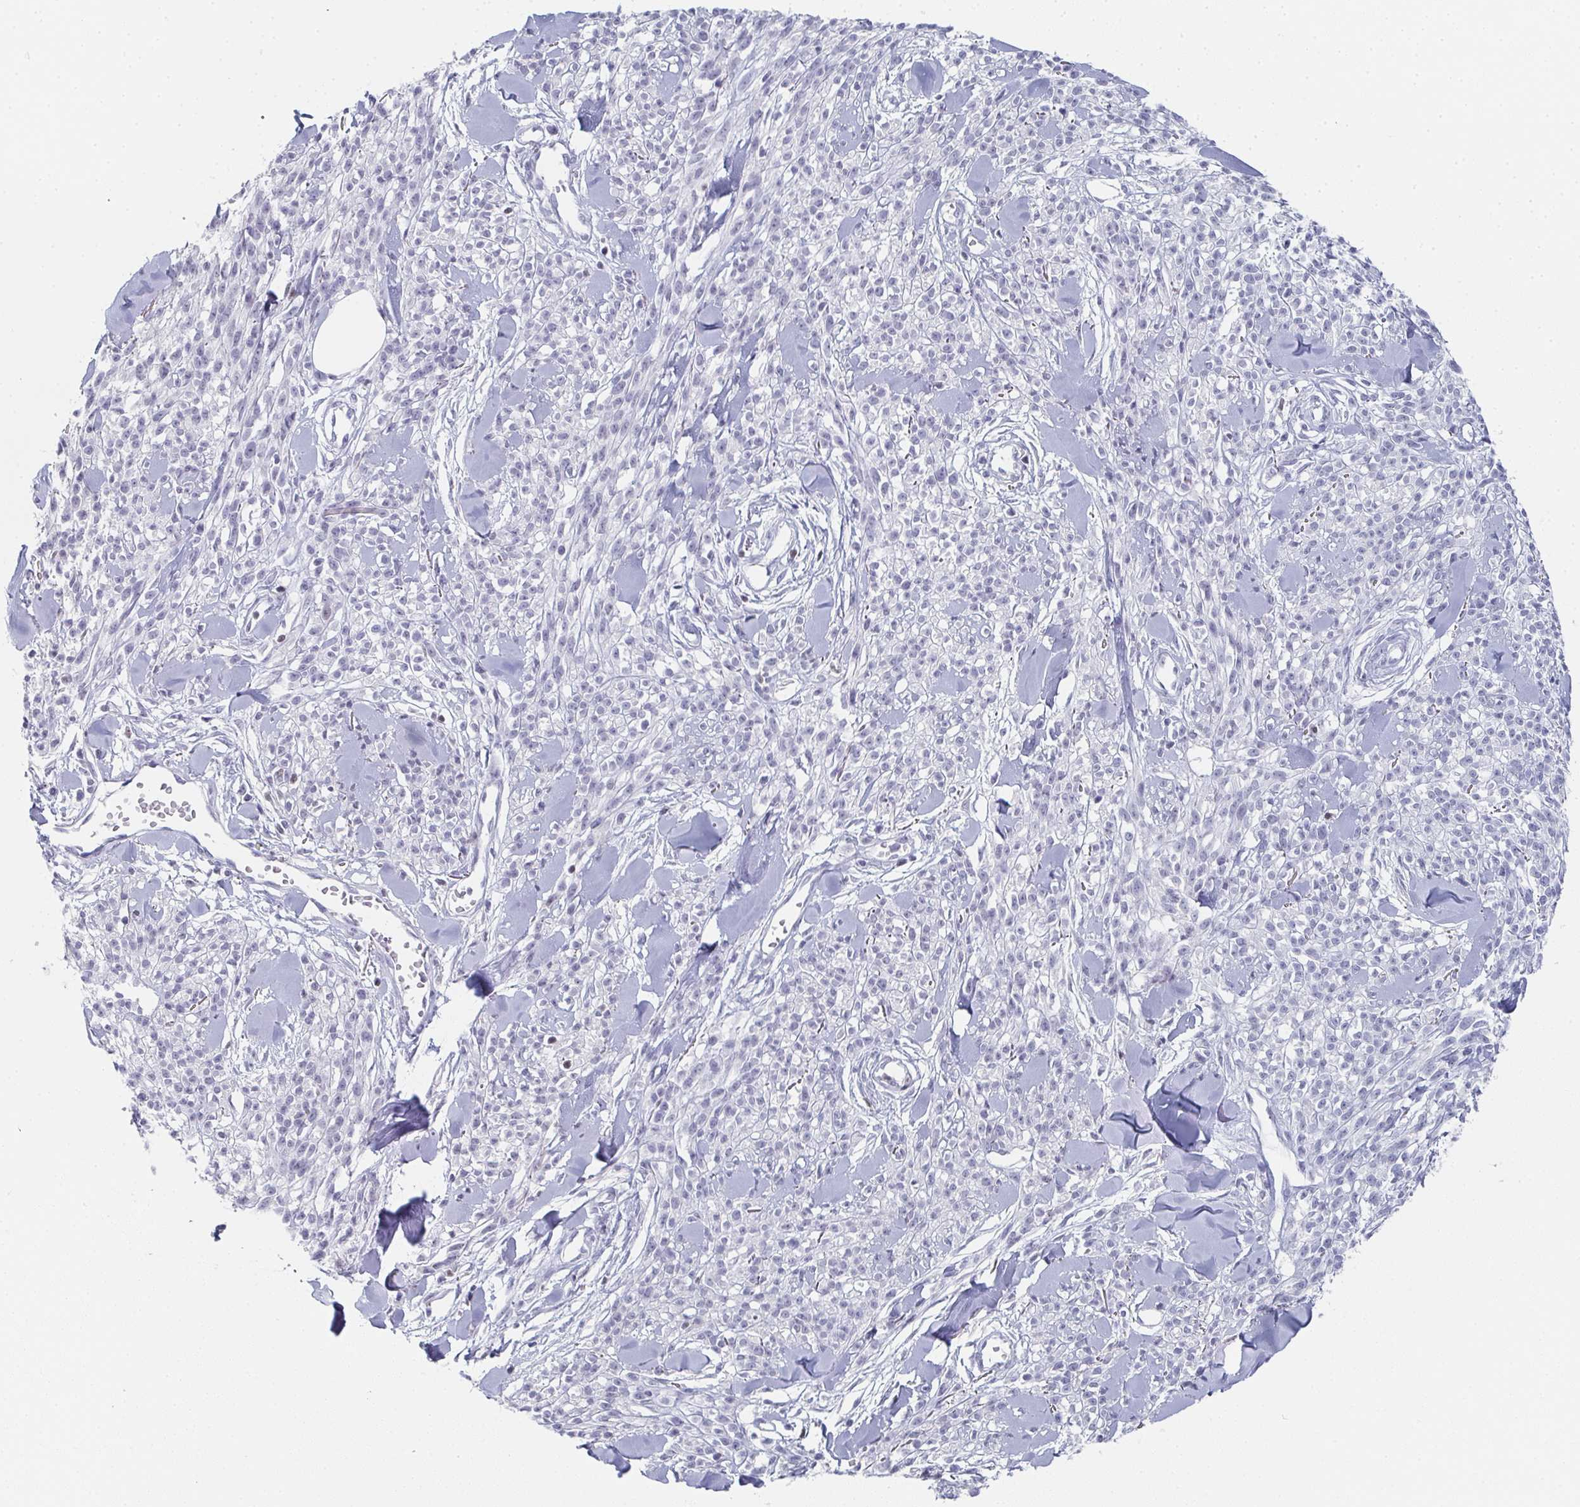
{"staining": {"intensity": "negative", "quantity": "none", "location": "none"}, "tissue": "melanoma", "cell_type": "Tumor cells", "image_type": "cancer", "snomed": [{"axis": "morphology", "description": "Malignant melanoma, NOS"}, {"axis": "topography", "description": "Skin"}, {"axis": "topography", "description": "Skin of trunk"}], "caption": "Immunohistochemical staining of melanoma displays no significant positivity in tumor cells.", "gene": "PYCR3", "patient": {"sex": "male", "age": 74}}